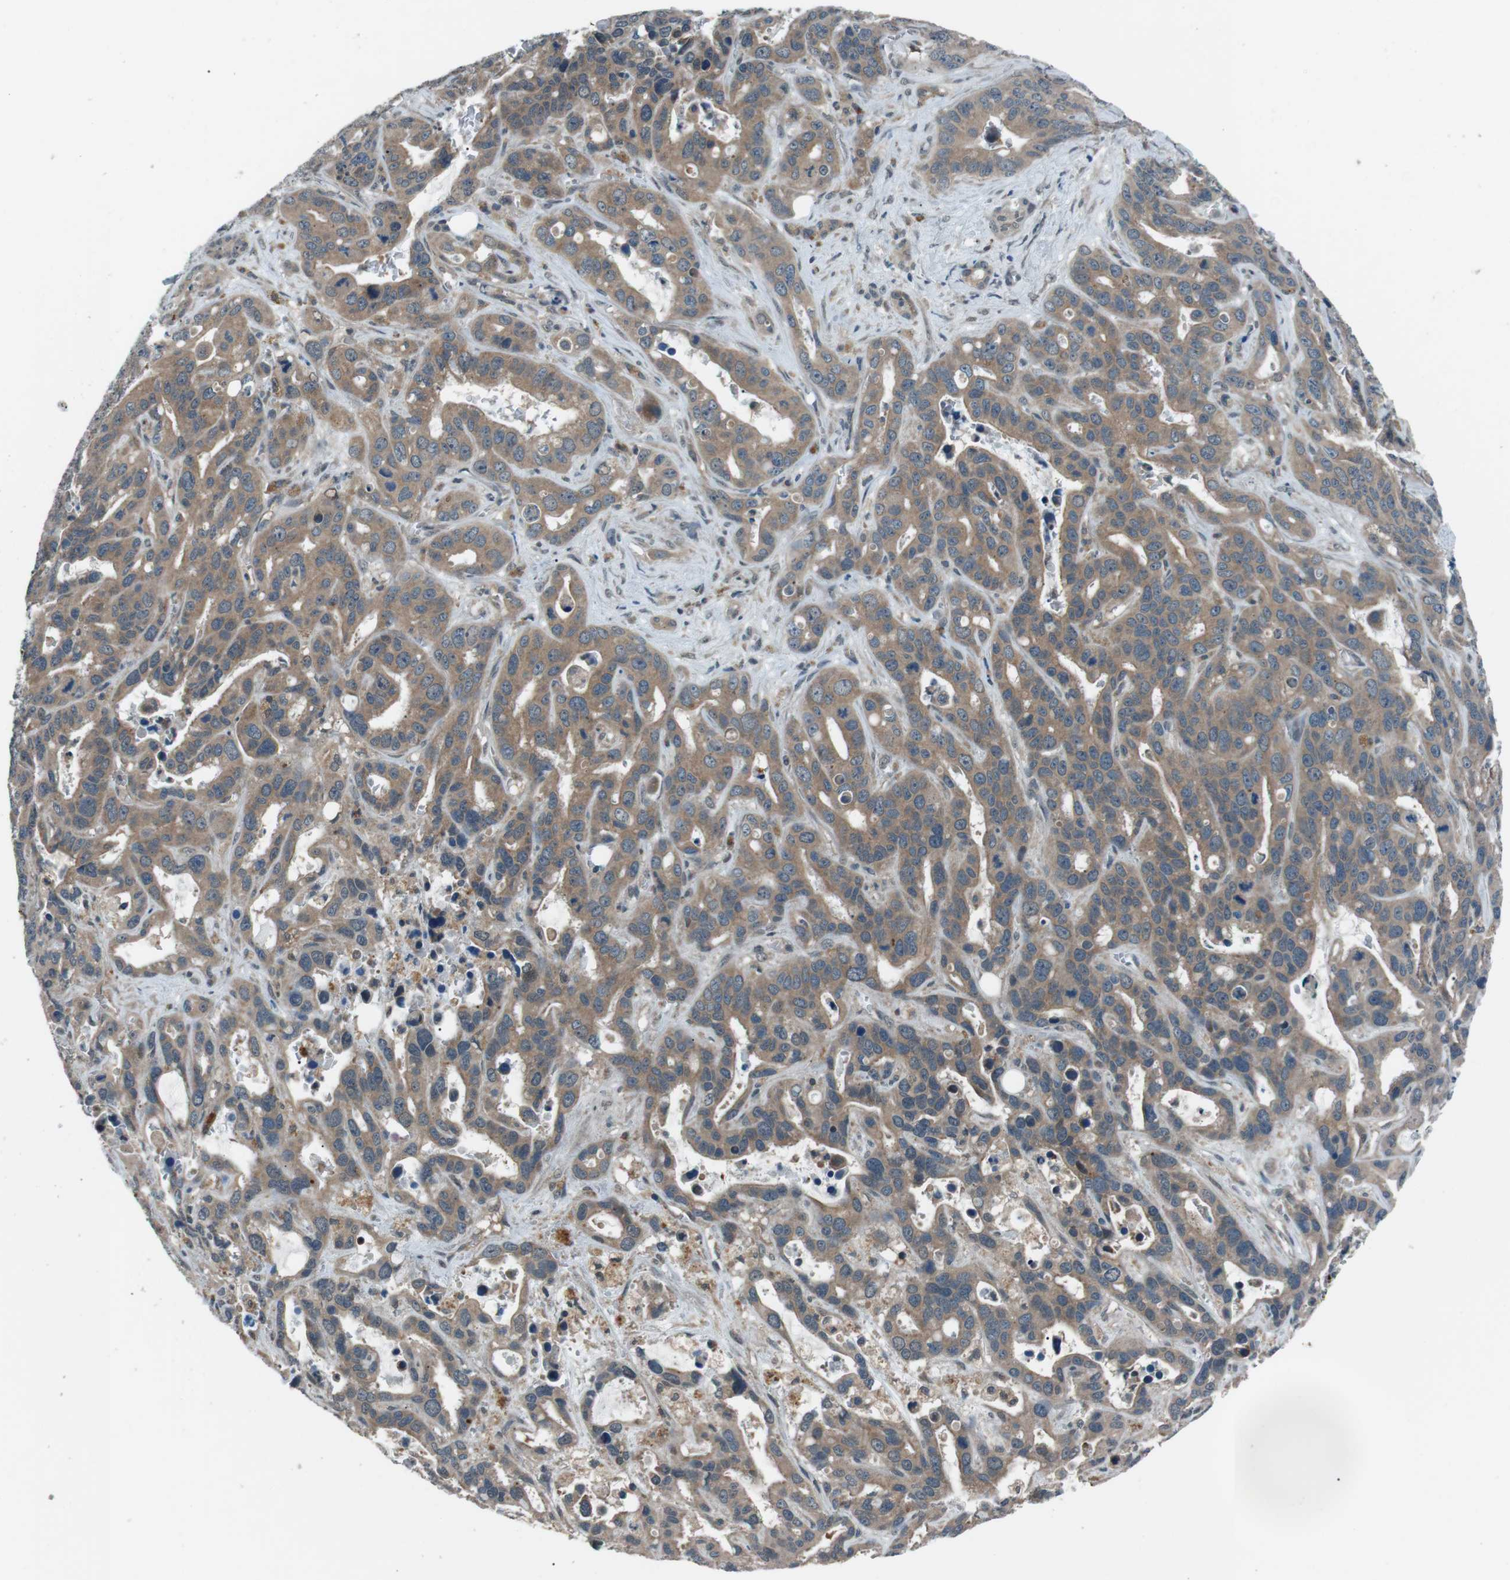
{"staining": {"intensity": "moderate", "quantity": ">75%", "location": "cytoplasmic/membranous"}, "tissue": "liver cancer", "cell_type": "Tumor cells", "image_type": "cancer", "snomed": [{"axis": "morphology", "description": "Cholangiocarcinoma"}, {"axis": "topography", "description": "Liver"}], "caption": "The immunohistochemical stain highlights moderate cytoplasmic/membranous staining in tumor cells of liver cancer tissue.", "gene": "LRIG2", "patient": {"sex": "female", "age": 65}}